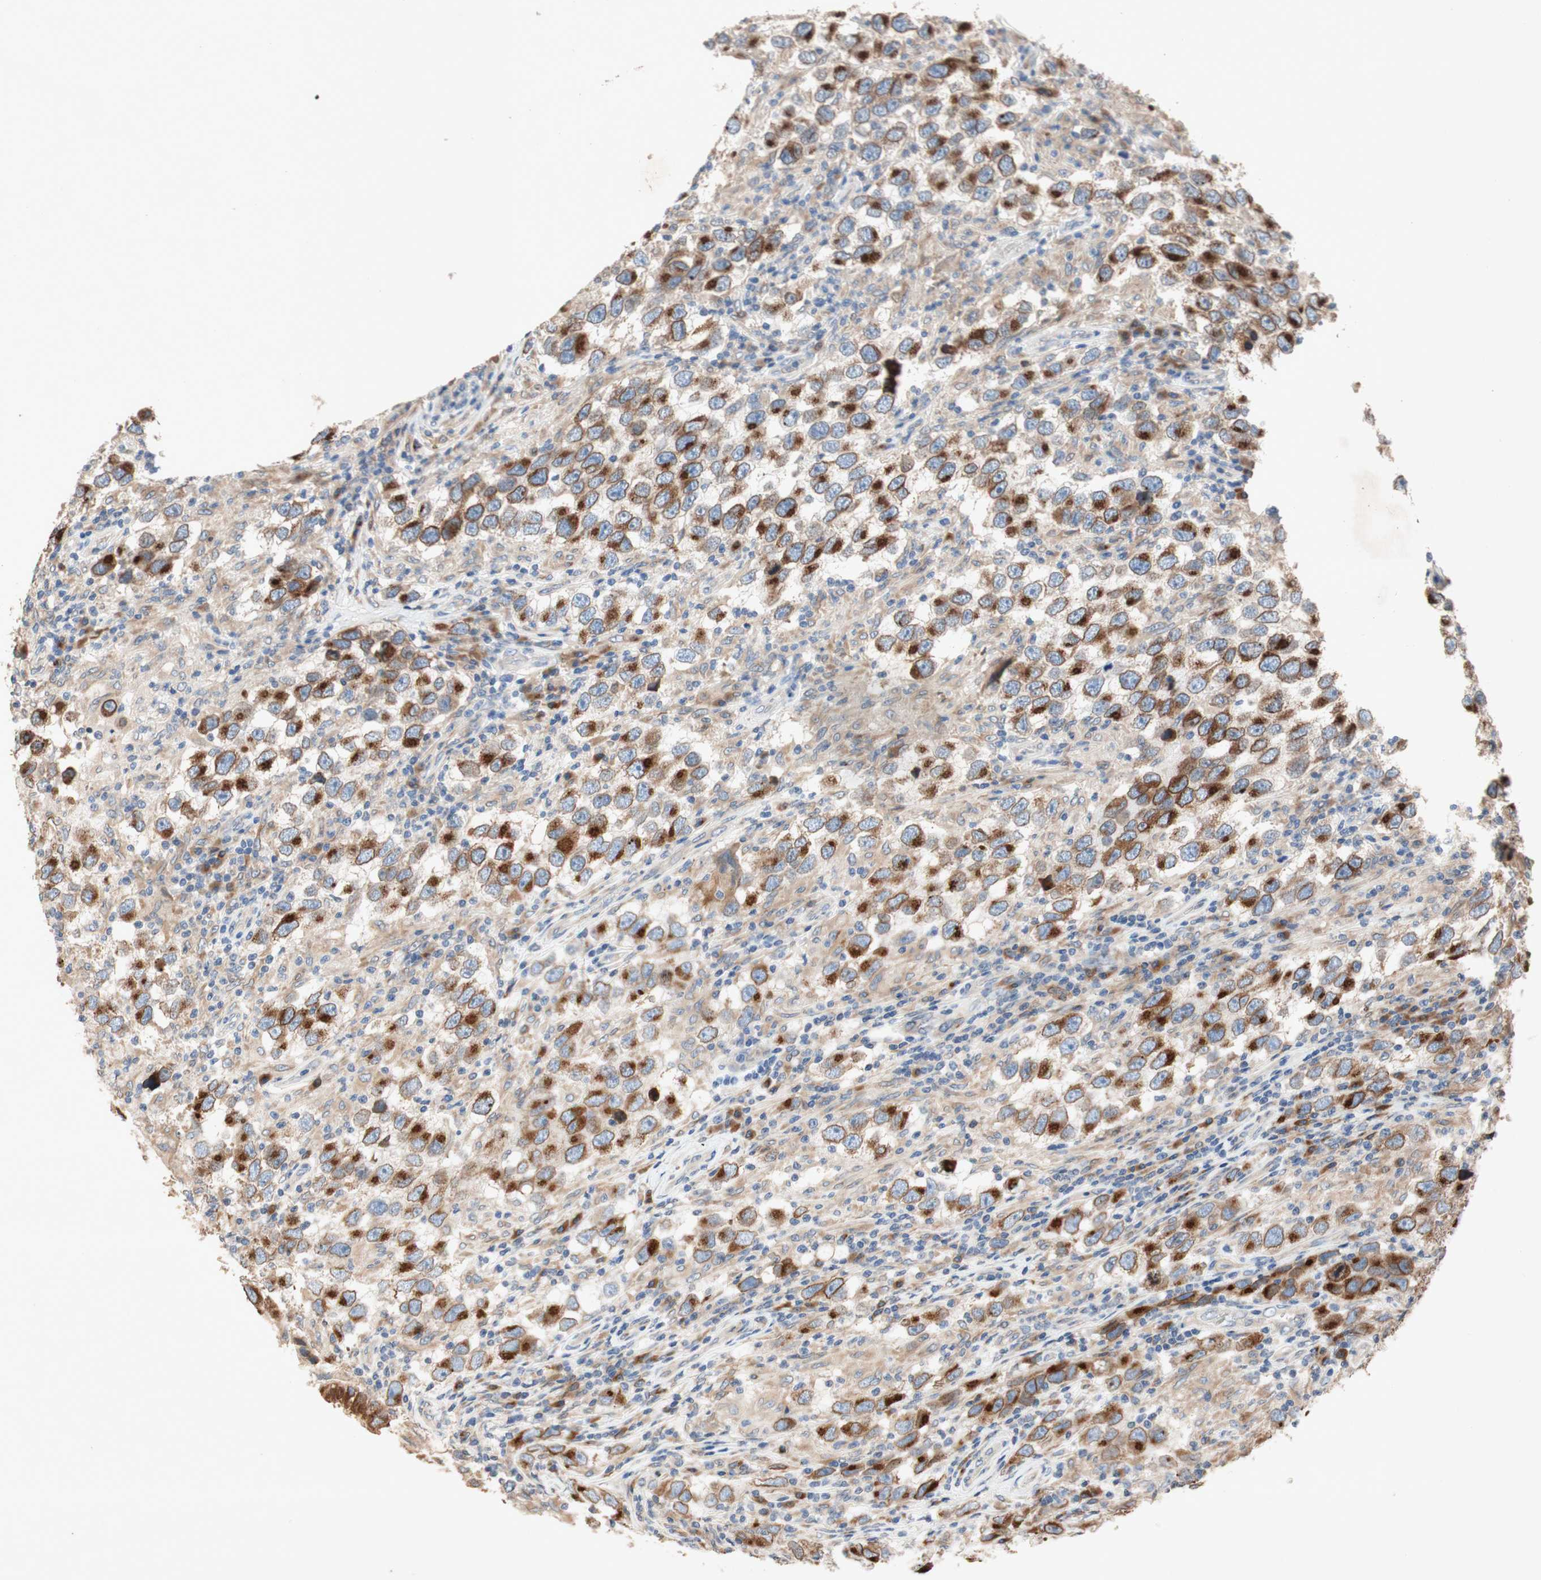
{"staining": {"intensity": "strong", "quantity": ">75%", "location": "cytoplasmic/membranous,nuclear"}, "tissue": "testis cancer", "cell_type": "Tumor cells", "image_type": "cancer", "snomed": [{"axis": "morphology", "description": "Carcinoma, Embryonal, NOS"}, {"axis": "topography", "description": "Testis"}], "caption": "This is a micrograph of immunohistochemistry (IHC) staining of embryonal carcinoma (testis), which shows strong staining in the cytoplasmic/membranous and nuclear of tumor cells.", "gene": "PTPRU", "patient": {"sex": "male", "age": 21}}